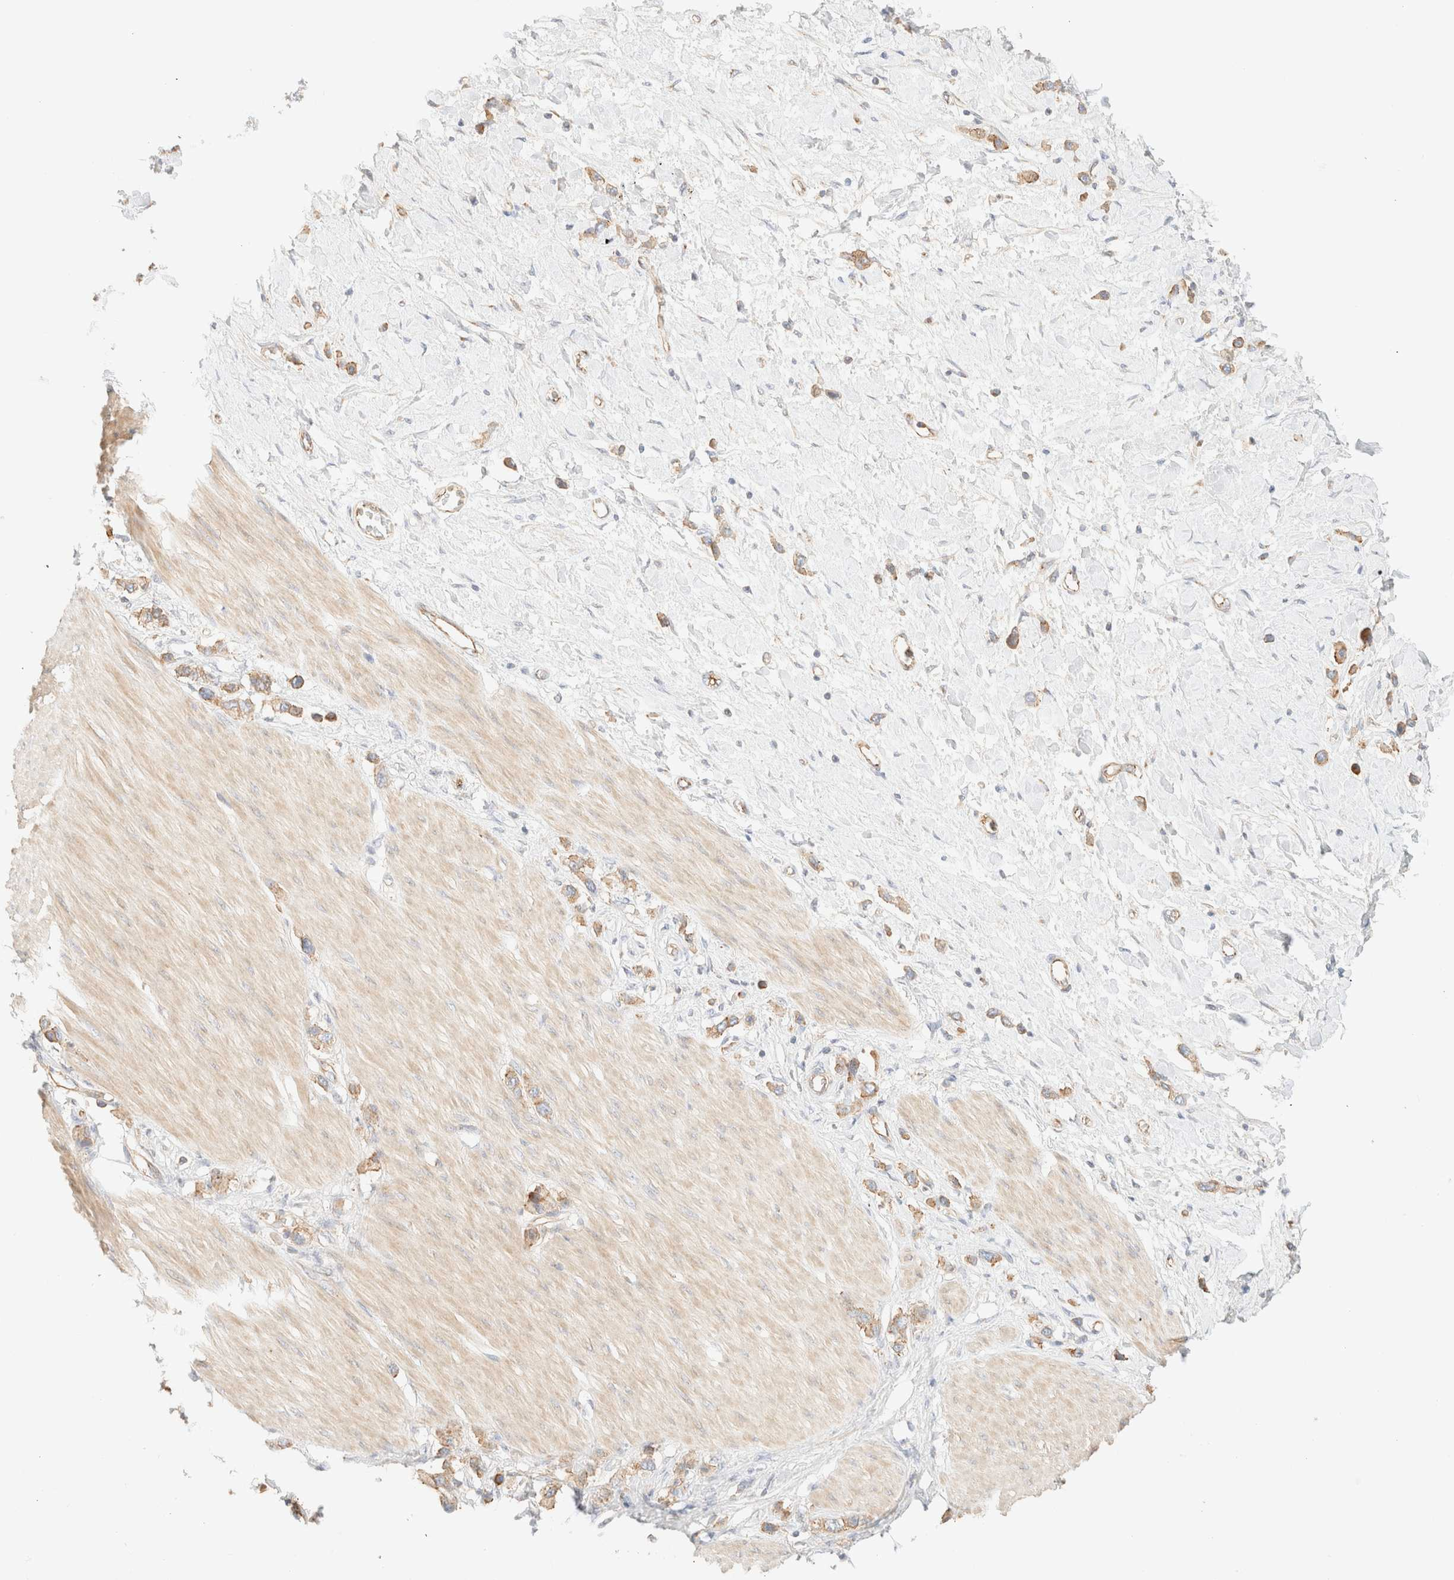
{"staining": {"intensity": "weak", "quantity": ">75%", "location": "cytoplasmic/membranous"}, "tissue": "stomach cancer", "cell_type": "Tumor cells", "image_type": "cancer", "snomed": [{"axis": "morphology", "description": "Adenocarcinoma, NOS"}, {"axis": "topography", "description": "Stomach"}], "caption": "Stomach cancer (adenocarcinoma) stained for a protein displays weak cytoplasmic/membranous positivity in tumor cells. (DAB IHC with brightfield microscopy, high magnification).", "gene": "MYO10", "patient": {"sex": "female", "age": 65}}